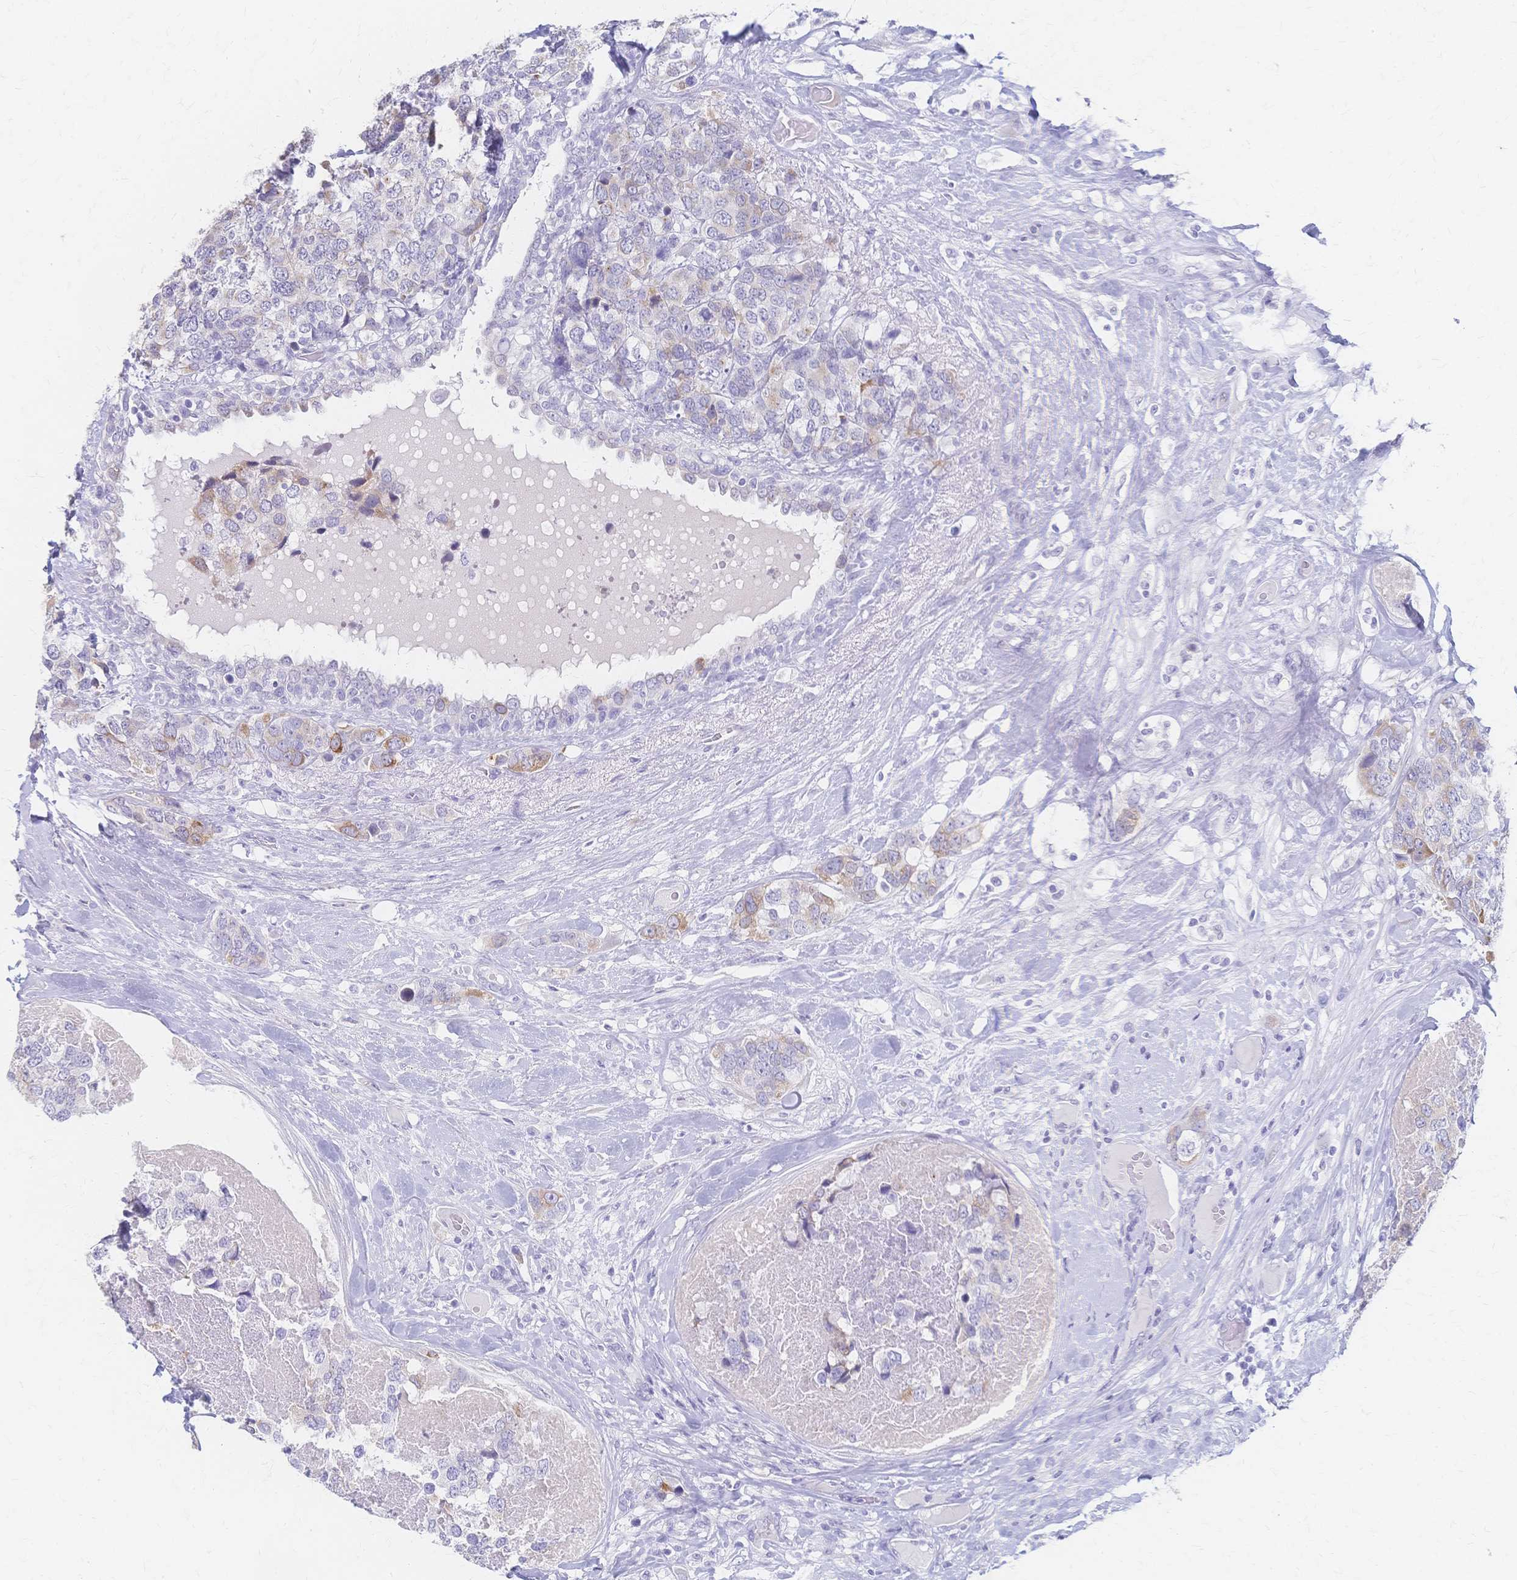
{"staining": {"intensity": "moderate", "quantity": "<25%", "location": "cytoplasmic/membranous"}, "tissue": "breast cancer", "cell_type": "Tumor cells", "image_type": "cancer", "snomed": [{"axis": "morphology", "description": "Lobular carcinoma"}, {"axis": "topography", "description": "Breast"}], "caption": "Immunohistochemistry (IHC) image of human breast cancer (lobular carcinoma) stained for a protein (brown), which displays low levels of moderate cytoplasmic/membranous staining in approximately <25% of tumor cells.", "gene": "CYB5A", "patient": {"sex": "female", "age": 59}}